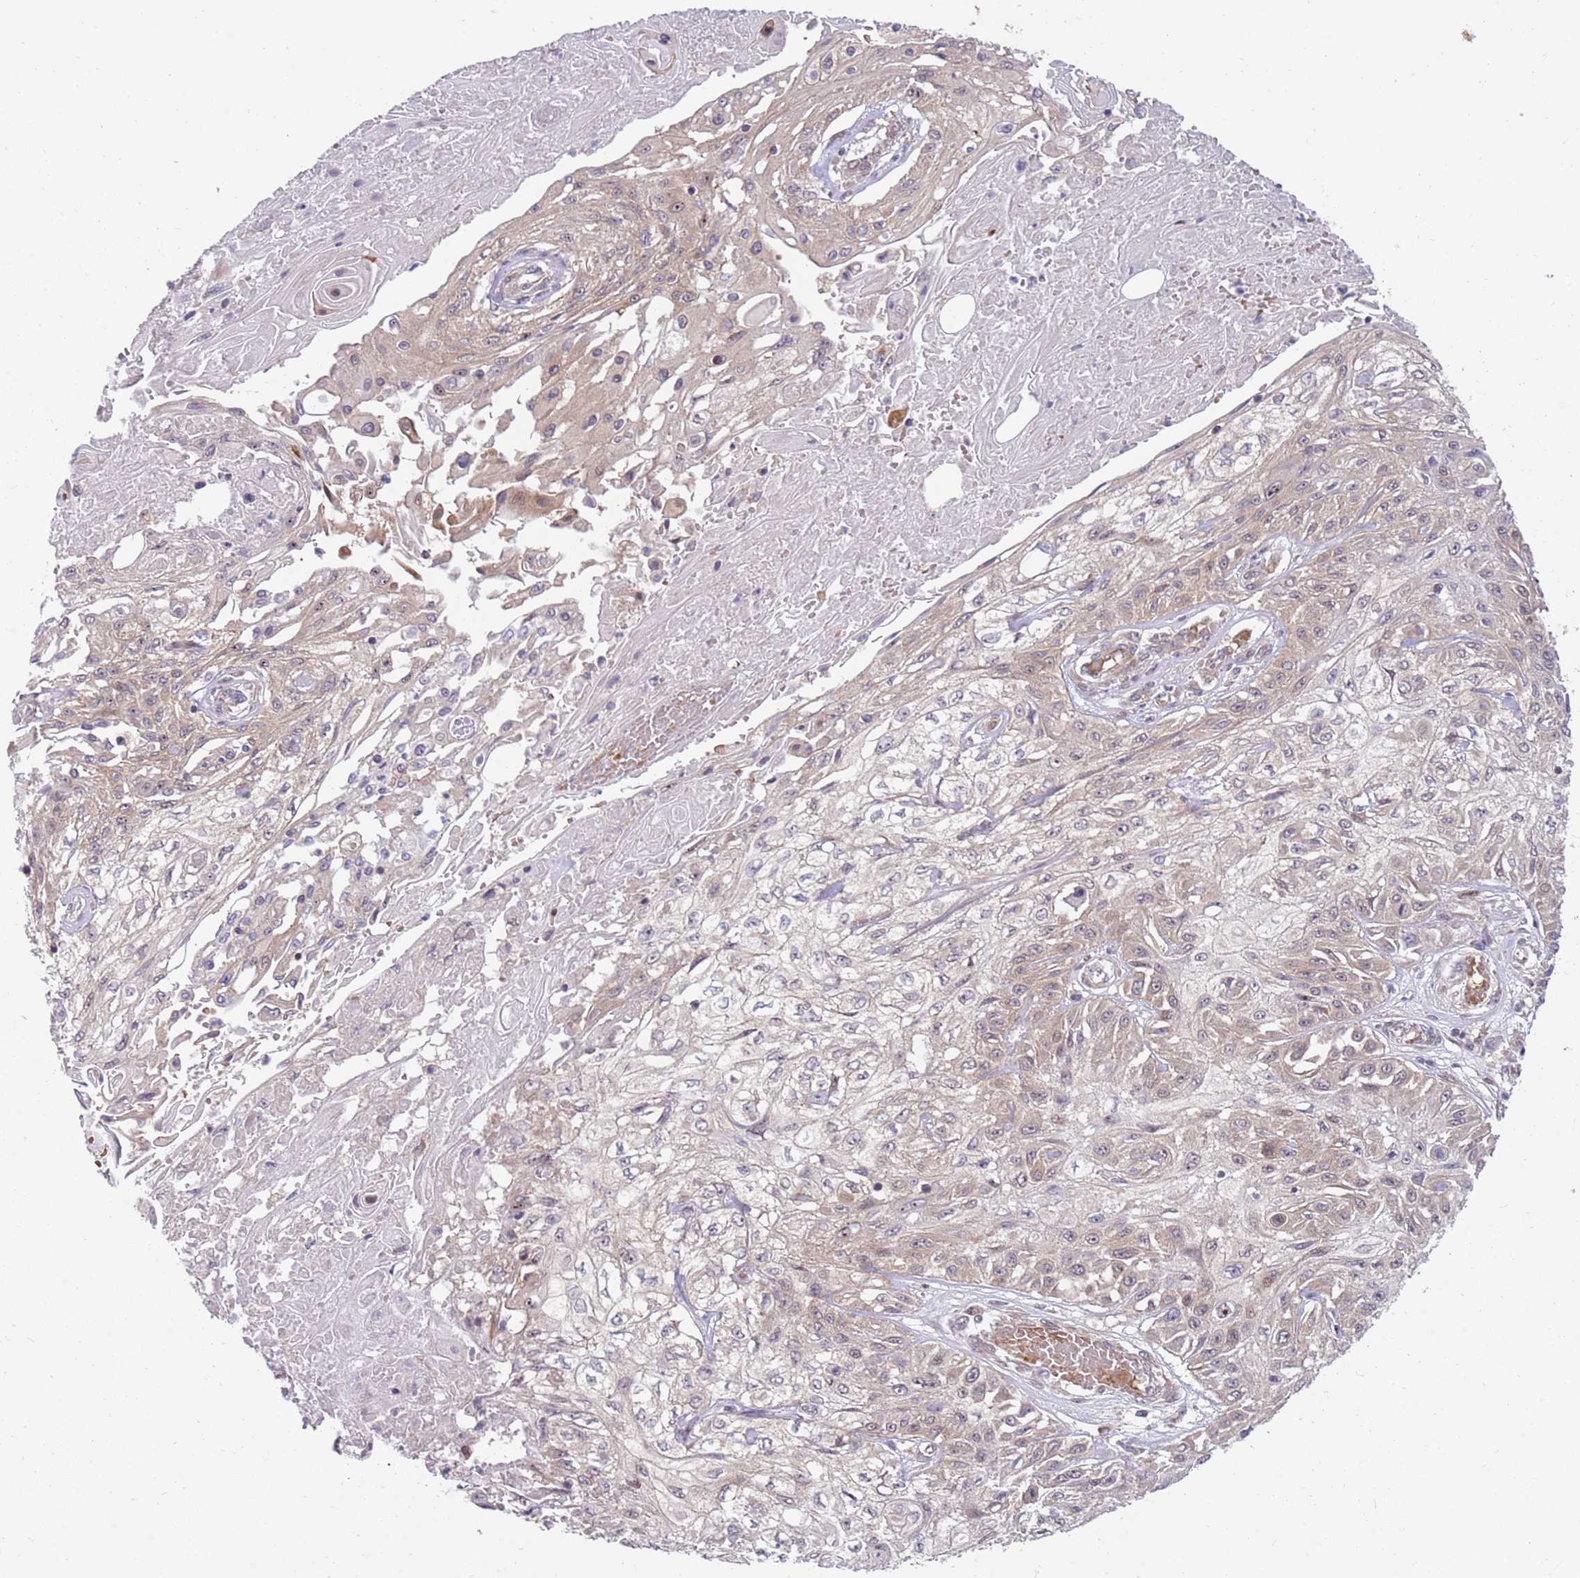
{"staining": {"intensity": "weak", "quantity": "<25%", "location": "cytoplasmic/membranous,nuclear"}, "tissue": "skin cancer", "cell_type": "Tumor cells", "image_type": "cancer", "snomed": [{"axis": "morphology", "description": "Squamous cell carcinoma, NOS"}, {"axis": "morphology", "description": "Squamous cell carcinoma, metastatic, NOS"}, {"axis": "topography", "description": "Skin"}, {"axis": "topography", "description": "Lymph node"}], "caption": "Immunohistochemical staining of human skin cancer shows no significant positivity in tumor cells.", "gene": "GGA1", "patient": {"sex": "male", "age": 75}}